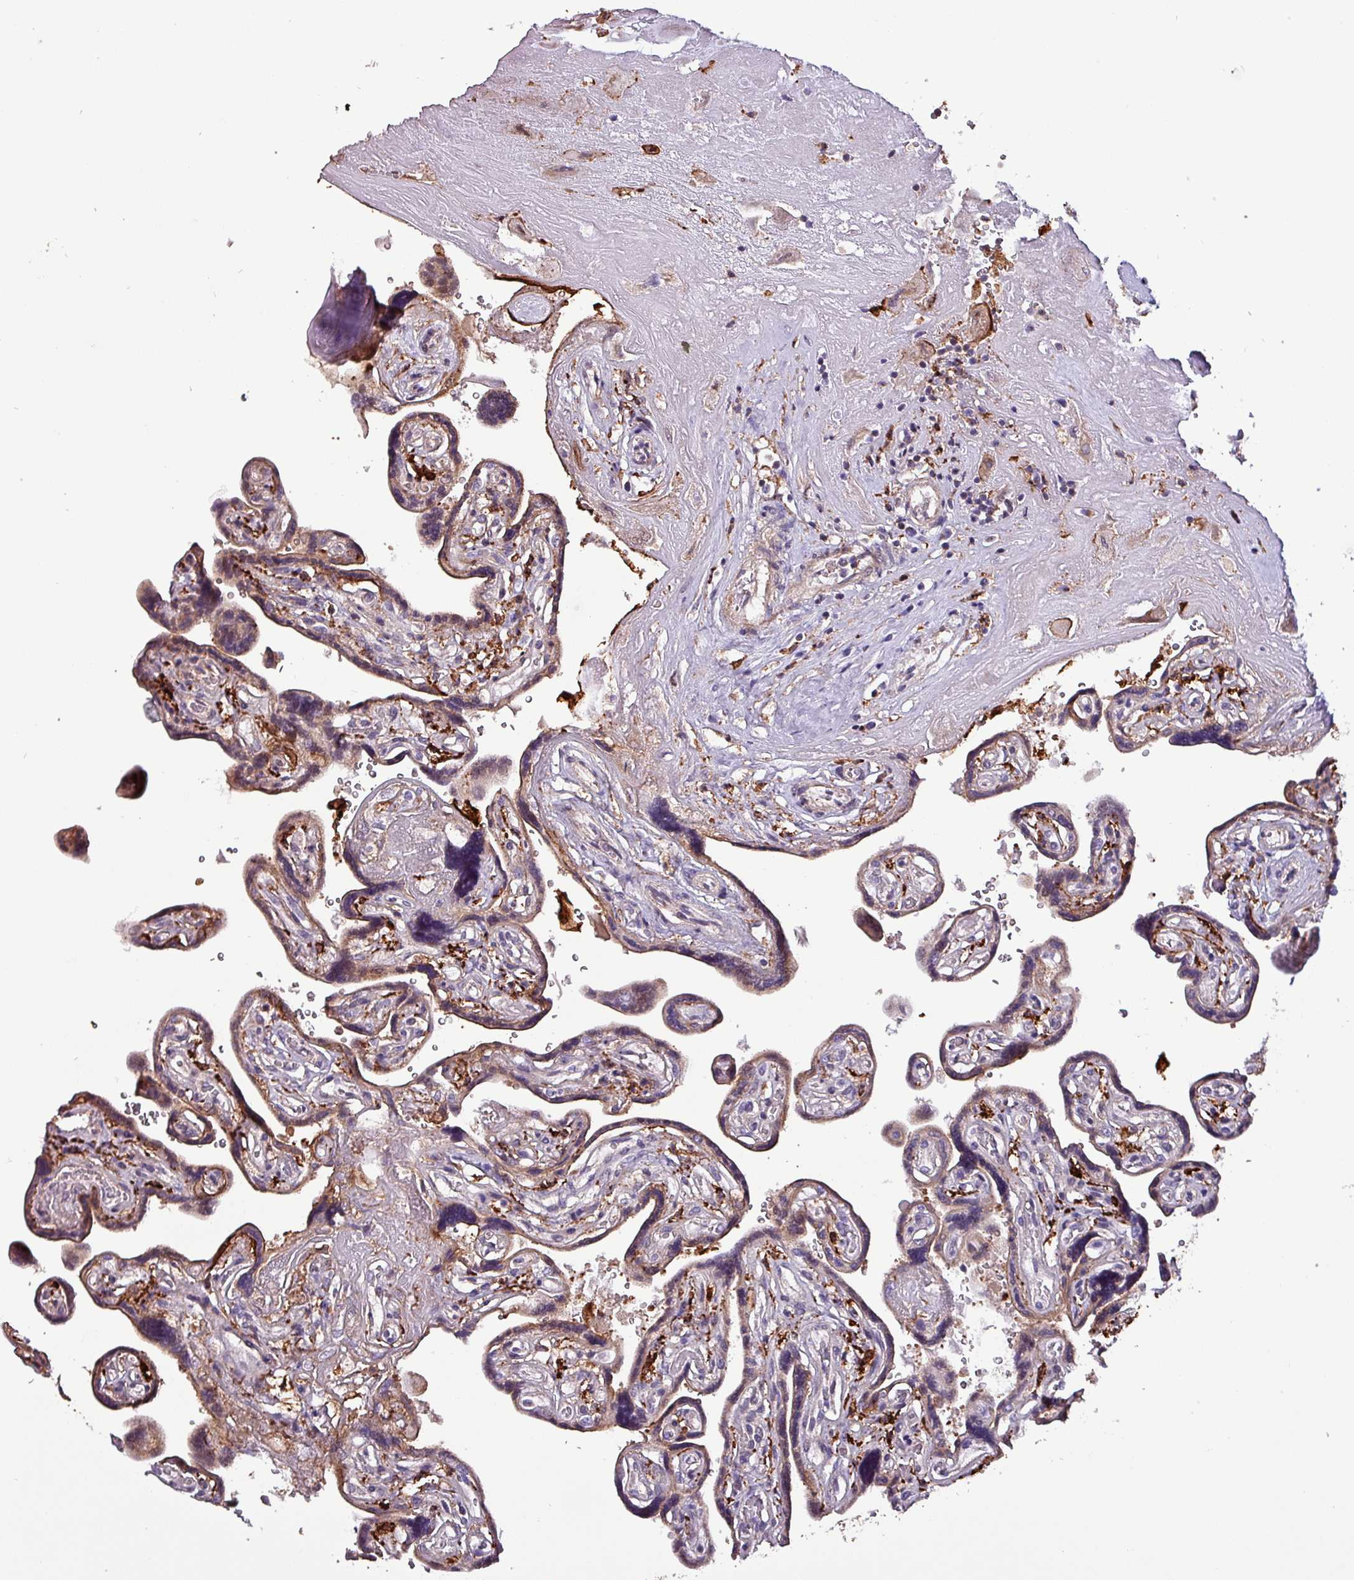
{"staining": {"intensity": "strong", "quantity": "<25%", "location": "cytoplasmic/membranous,nuclear"}, "tissue": "placenta", "cell_type": "Decidual cells", "image_type": "normal", "snomed": [{"axis": "morphology", "description": "Normal tissue, NOS"}, {"axis": "topography", "description": "Placenta"}], "caption": "Protein staining of normal placenta displays strong cytoplasmic/membranous,nuclear expression in about <25% of decidual cells.", "gene": "SCIN", "patient": {"sex": "female", "age": 32}}